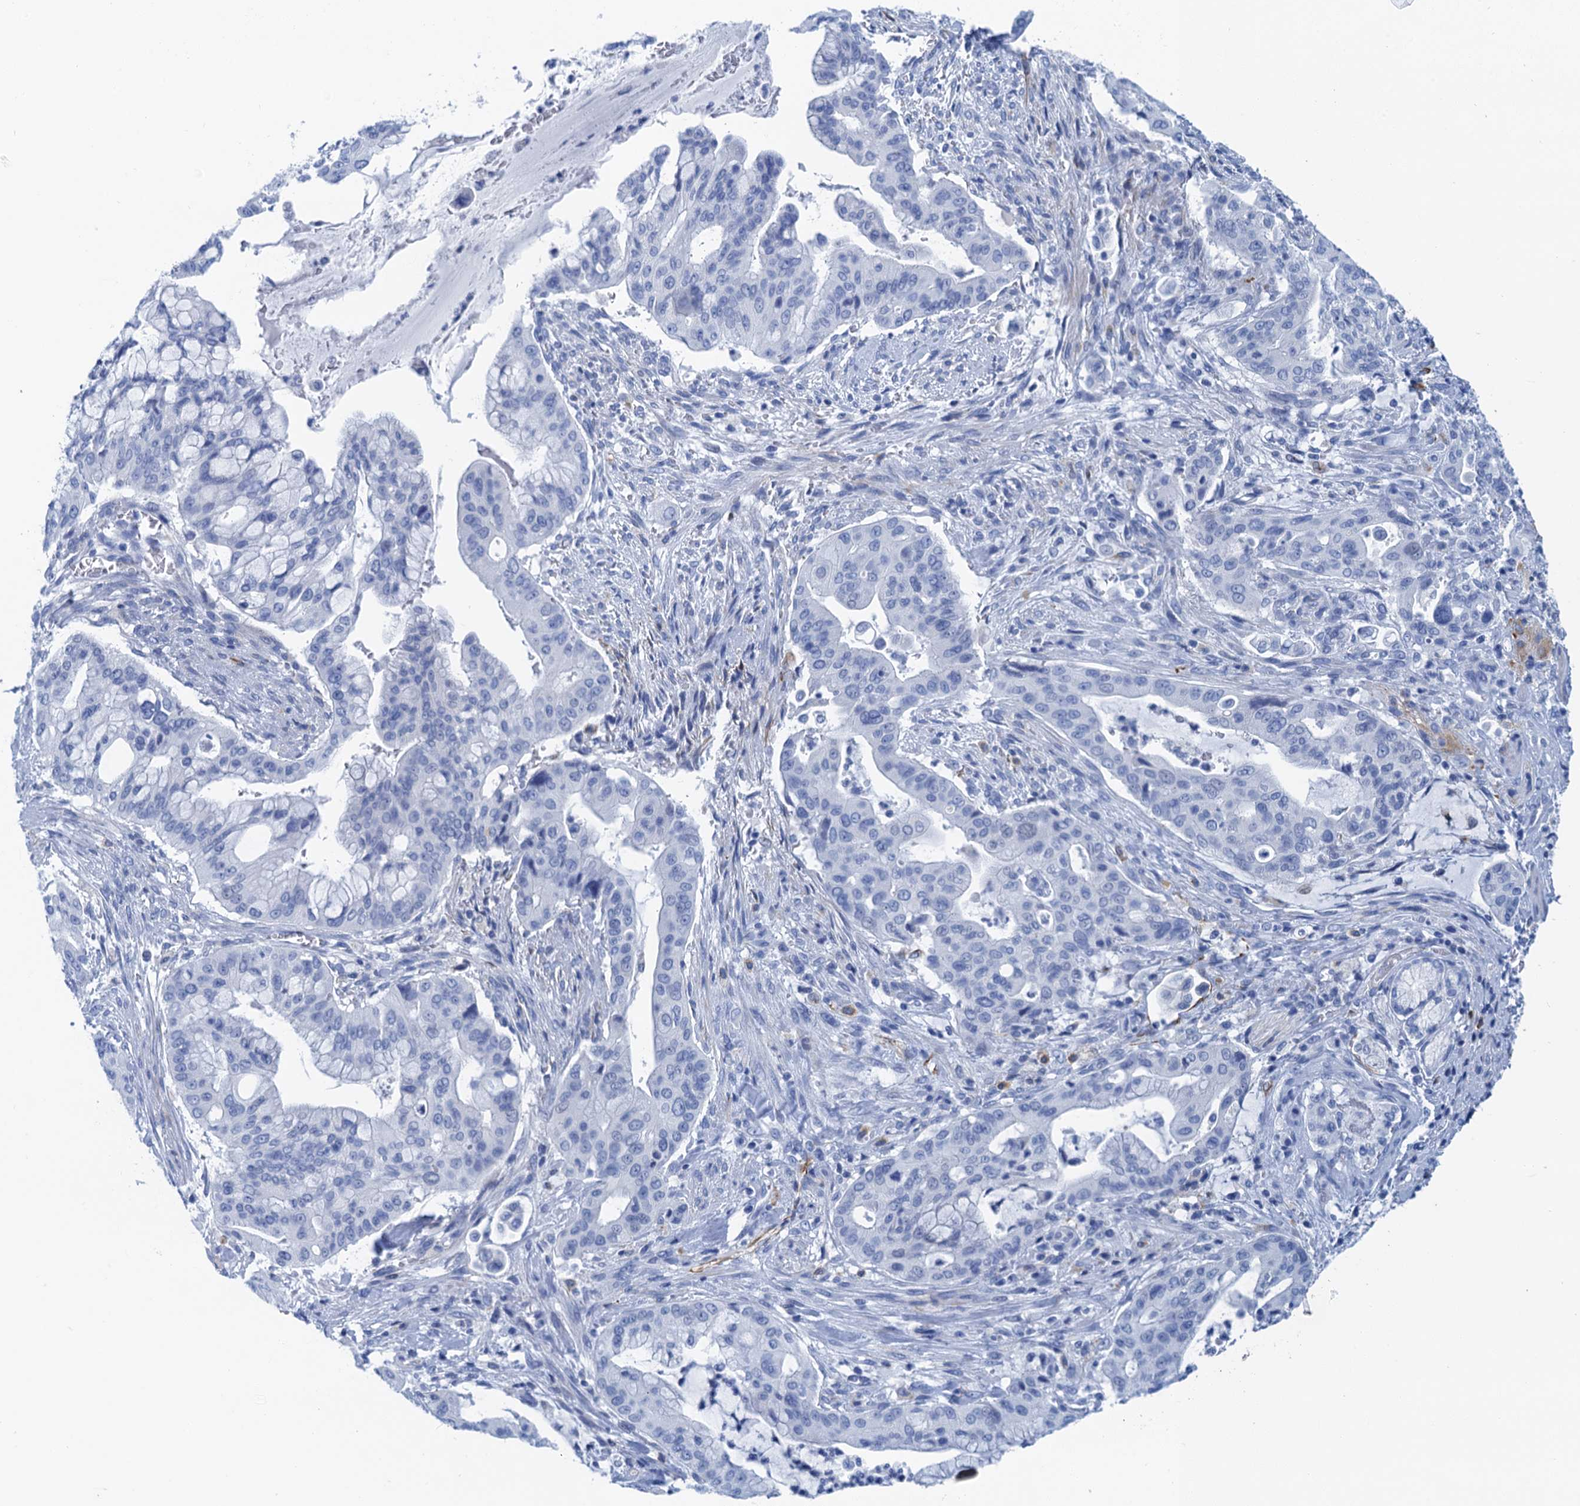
{"staining": {"intensity": "negative", "quantity": "none", "location": "none"}, "tissue": "pancreatic cancer", "cell_type": "Tumor cells", "image_type": "cancer", "snomed": [{"axis": "morphology", "description": "Adenocarcinoma, NOS"}, {"axis": "topography", "description": "Pancreas"}], "caption": "DAB immunohistochemical staining of pancreatic cancer reveals no significant staining in tumor cells.", "gene": "NLRP10", "patient": {"sex": "male", "age": 46}}